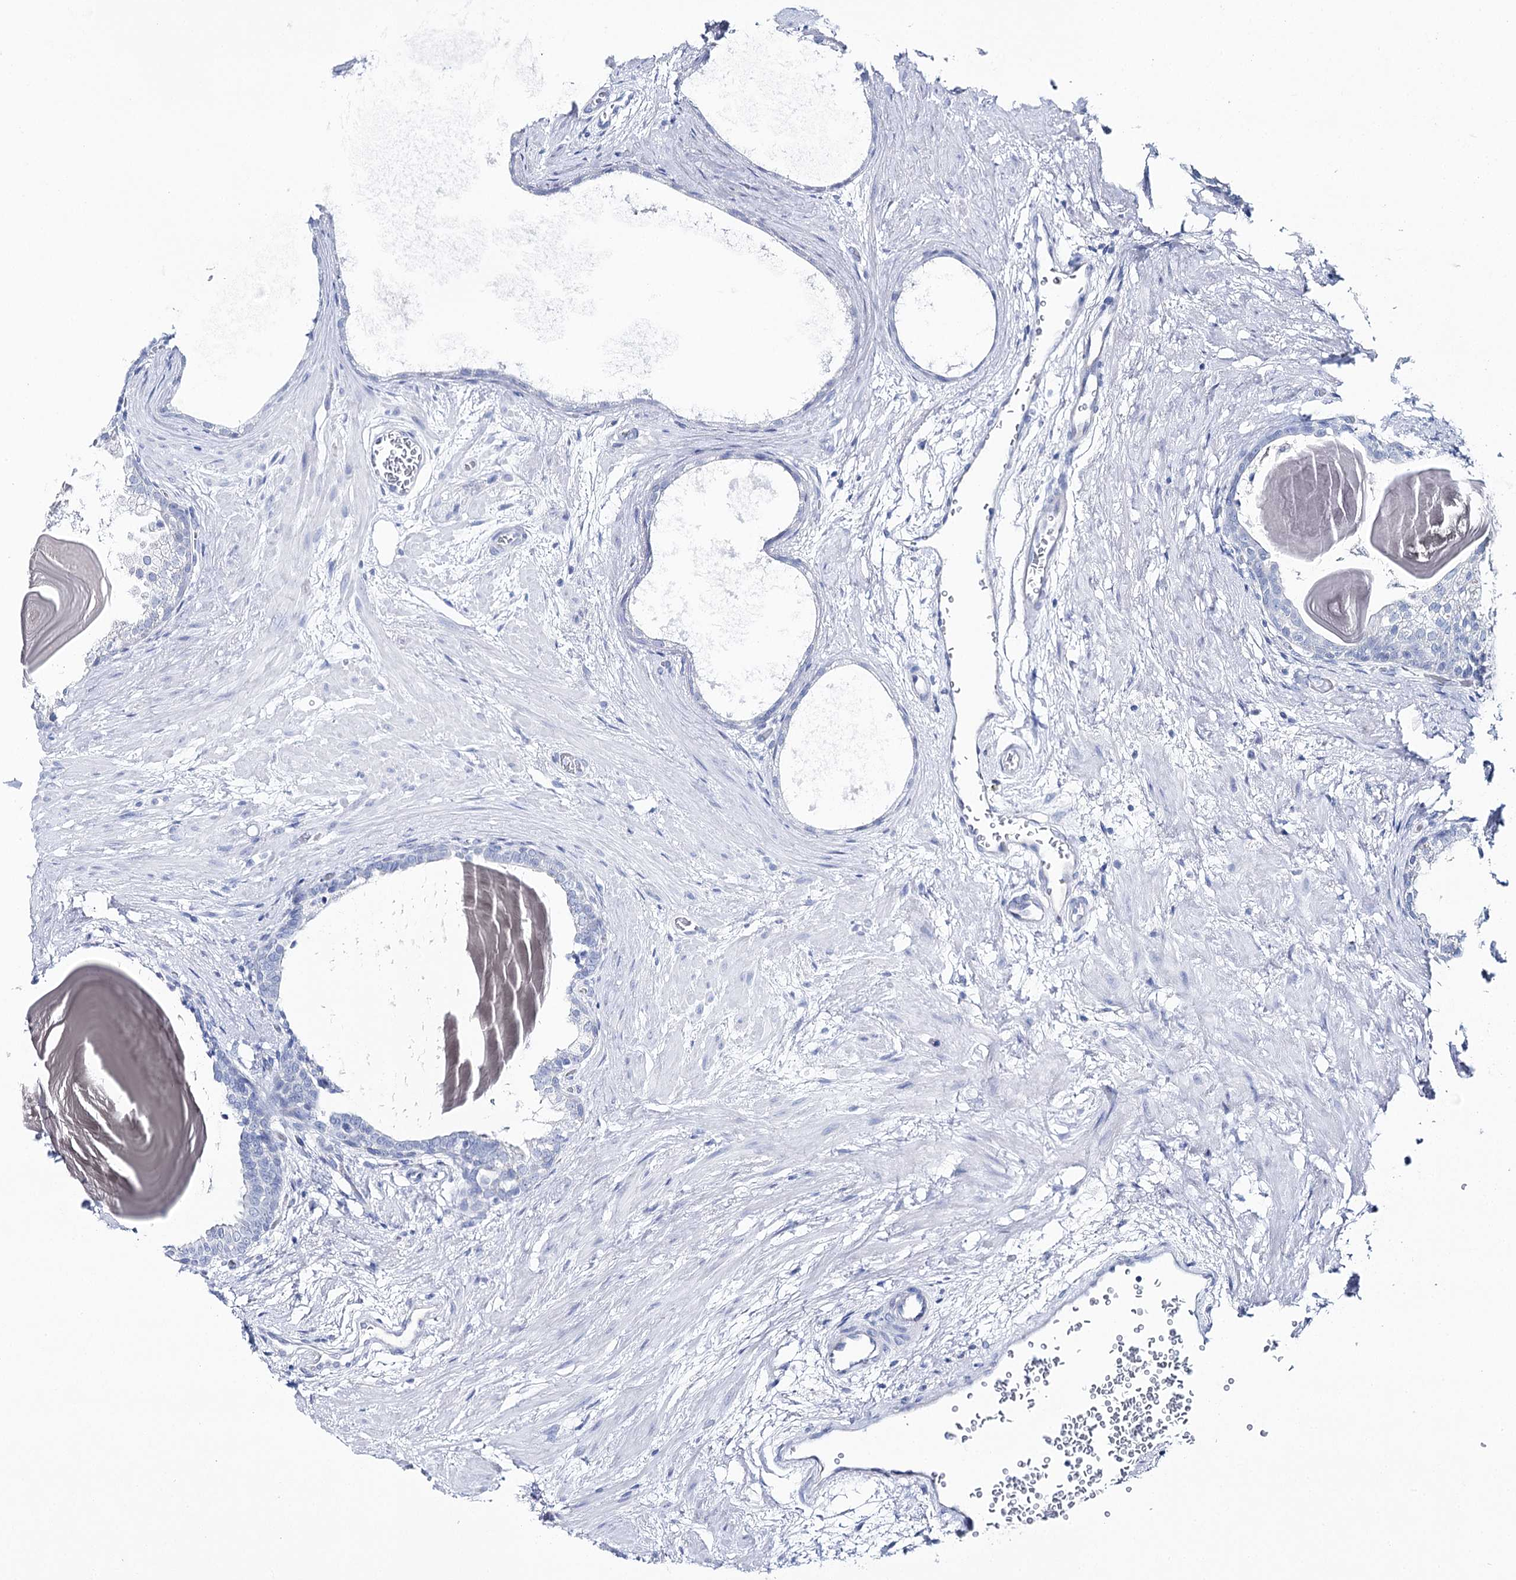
{"staining": {"intensity": "negative", "quantity": "none", "location": "none"}, "tissue": "prostate", "cell_type": "Glandular cells", "image_type": "normal", "snomed": [{"axis": "morphology", "description": "Normal tissue, NOS"}, {"axis": "topography", "description": "Prostate"}], "caption": "The IHC image has no significant staining in glandular cells of prostate.", "gene": "CSN3", "patient": {"sex": "male", "age": 48}}